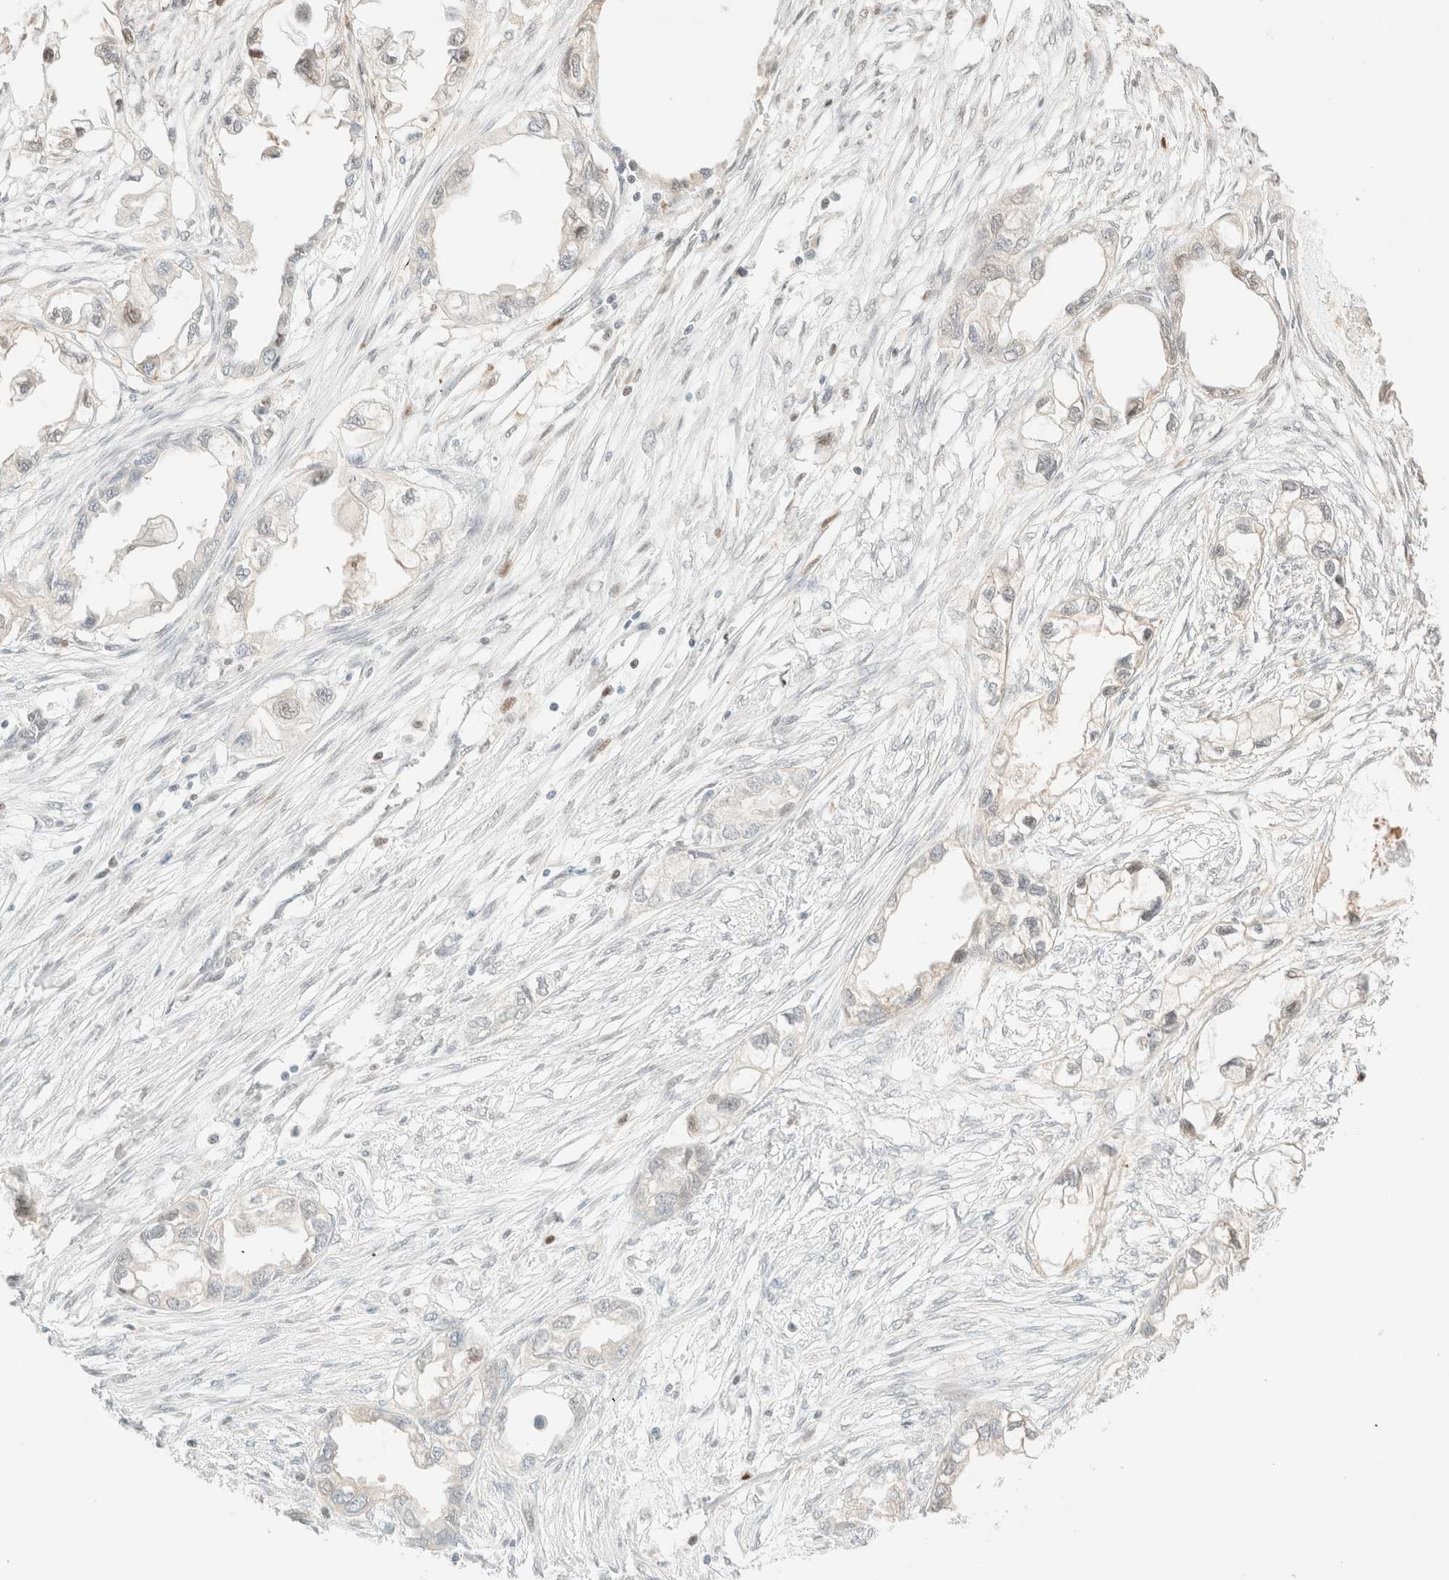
{"staining": {"intensity": "negative", "quantity": "none", "location": "none"}, "tissue": "endometrial cancer", "cell_type": "Tumor cells", "image_type": "cancer", "snomed": [{"axis": "morphology", "description": "Adenocarcinoma, NOS"}, {"axis": "morphology", "description": "Adenocarcinoma, metastatic, NOS"}, {"axis": "topography", "description": "Adipose tissue"}, {"axis": "topography", "description": "Endometrium"}], "caption": "High magnification brightfield microscopy of endometrial adenocarcinoma stained with DAB (3,3'-diaminobenzidine) (brown) and counterstained with hematoxylin (blue): tumor cells show no significant positivity.", "gene": "TSR1", "patient": {"sex": "female", "age": 67}}